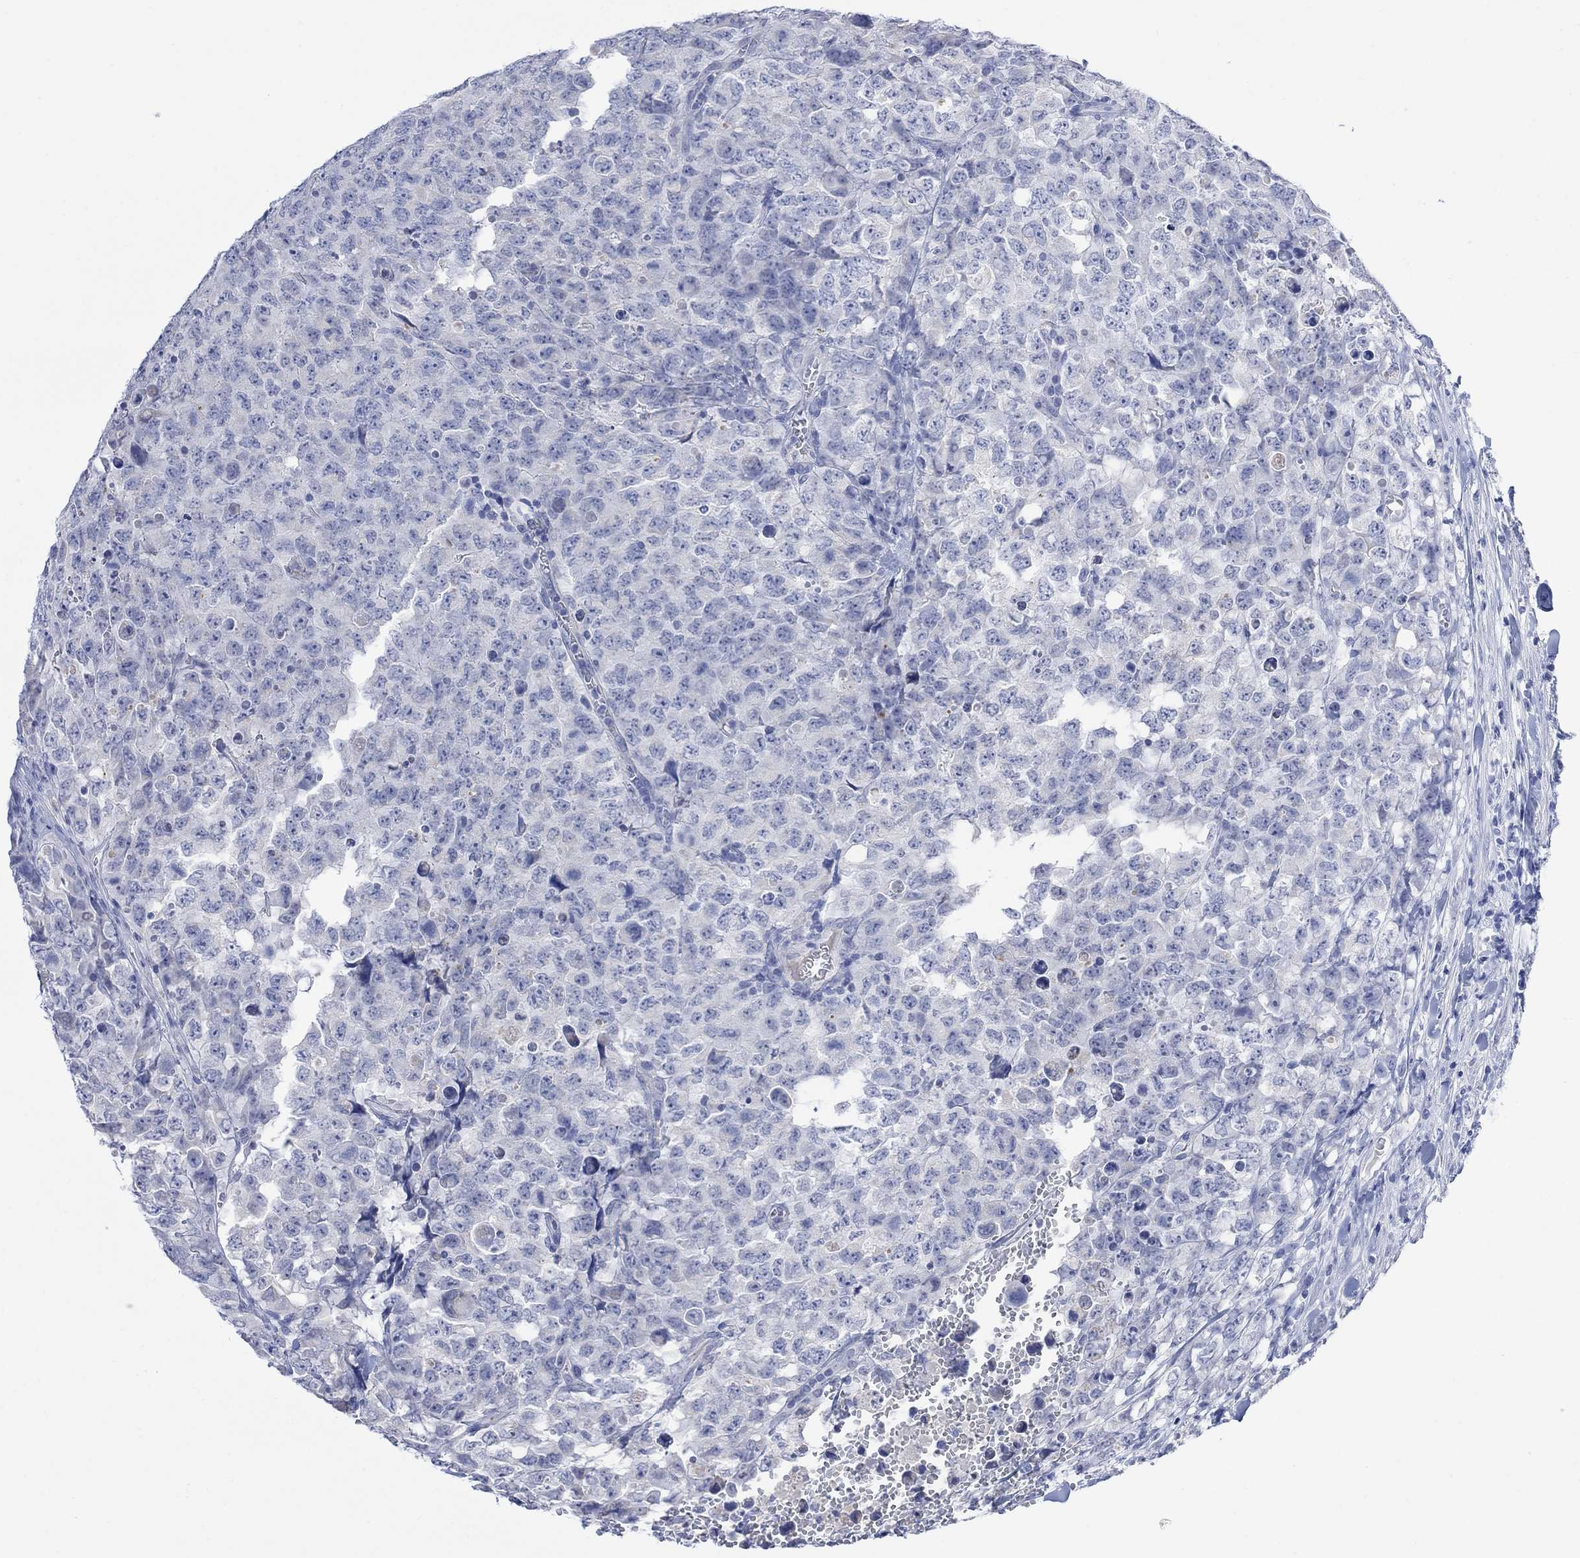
{"staining": {"intensity": "negative", "quantity": "none", "location": "none"}, "tissue": "testis cancer", "cell_type": "Tumor cells", "image_type": "cancer", "snomed": [{"axis": "morphology", "description": "Carcinoma, Embryonal, NOS"}, {"axis": "topography", "description": "Testis"}], "caption": "Protein analysis of testis embryonal carcinoma reveals no significant positivity in tumor cells.", "gene": "FBP2", "patient": {"sex": "male", "age": 23}}